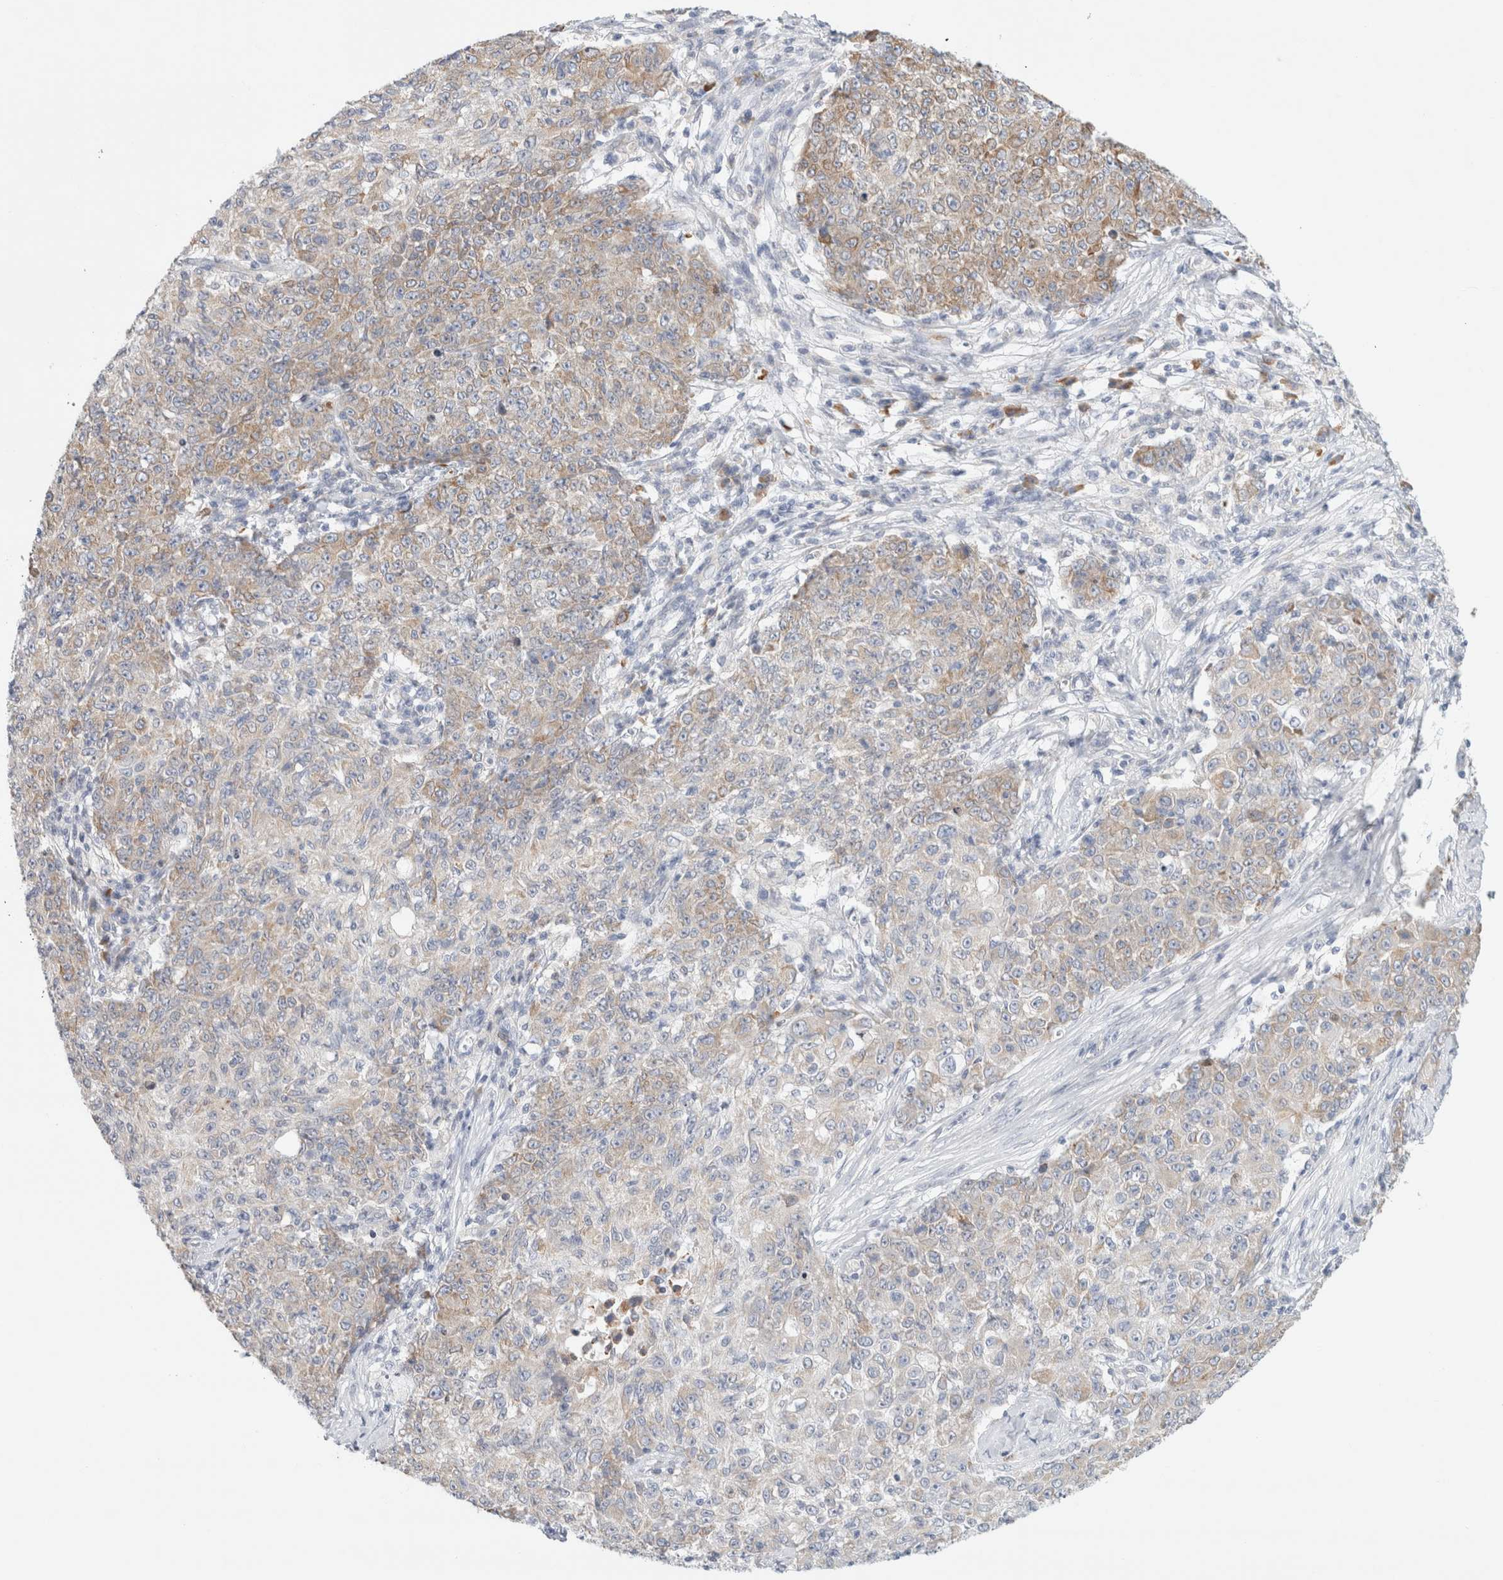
{"staining": {"intensity": "weak", "quantity": "25%-75%", "location": "cytoplasmic/membranous"}, "tissue": "ovarian cancer", "cell_type": "Tumor cells", "image_type": "cancer", "snomed": [{"axis": "morphology", "description": "Carcinoma, endometroid"}, {"axis": "topography", "description": "Ovary"}], "caption": "Approximately 25%-75% of tumor cells in human endometroid carcinoma (ovarian) show weak cytoplasmic/membranous protein positivity as visualized by brown immunohistochemical staining.", "gene": "CSK", "patient": {"sex": "female", "age": 42}}